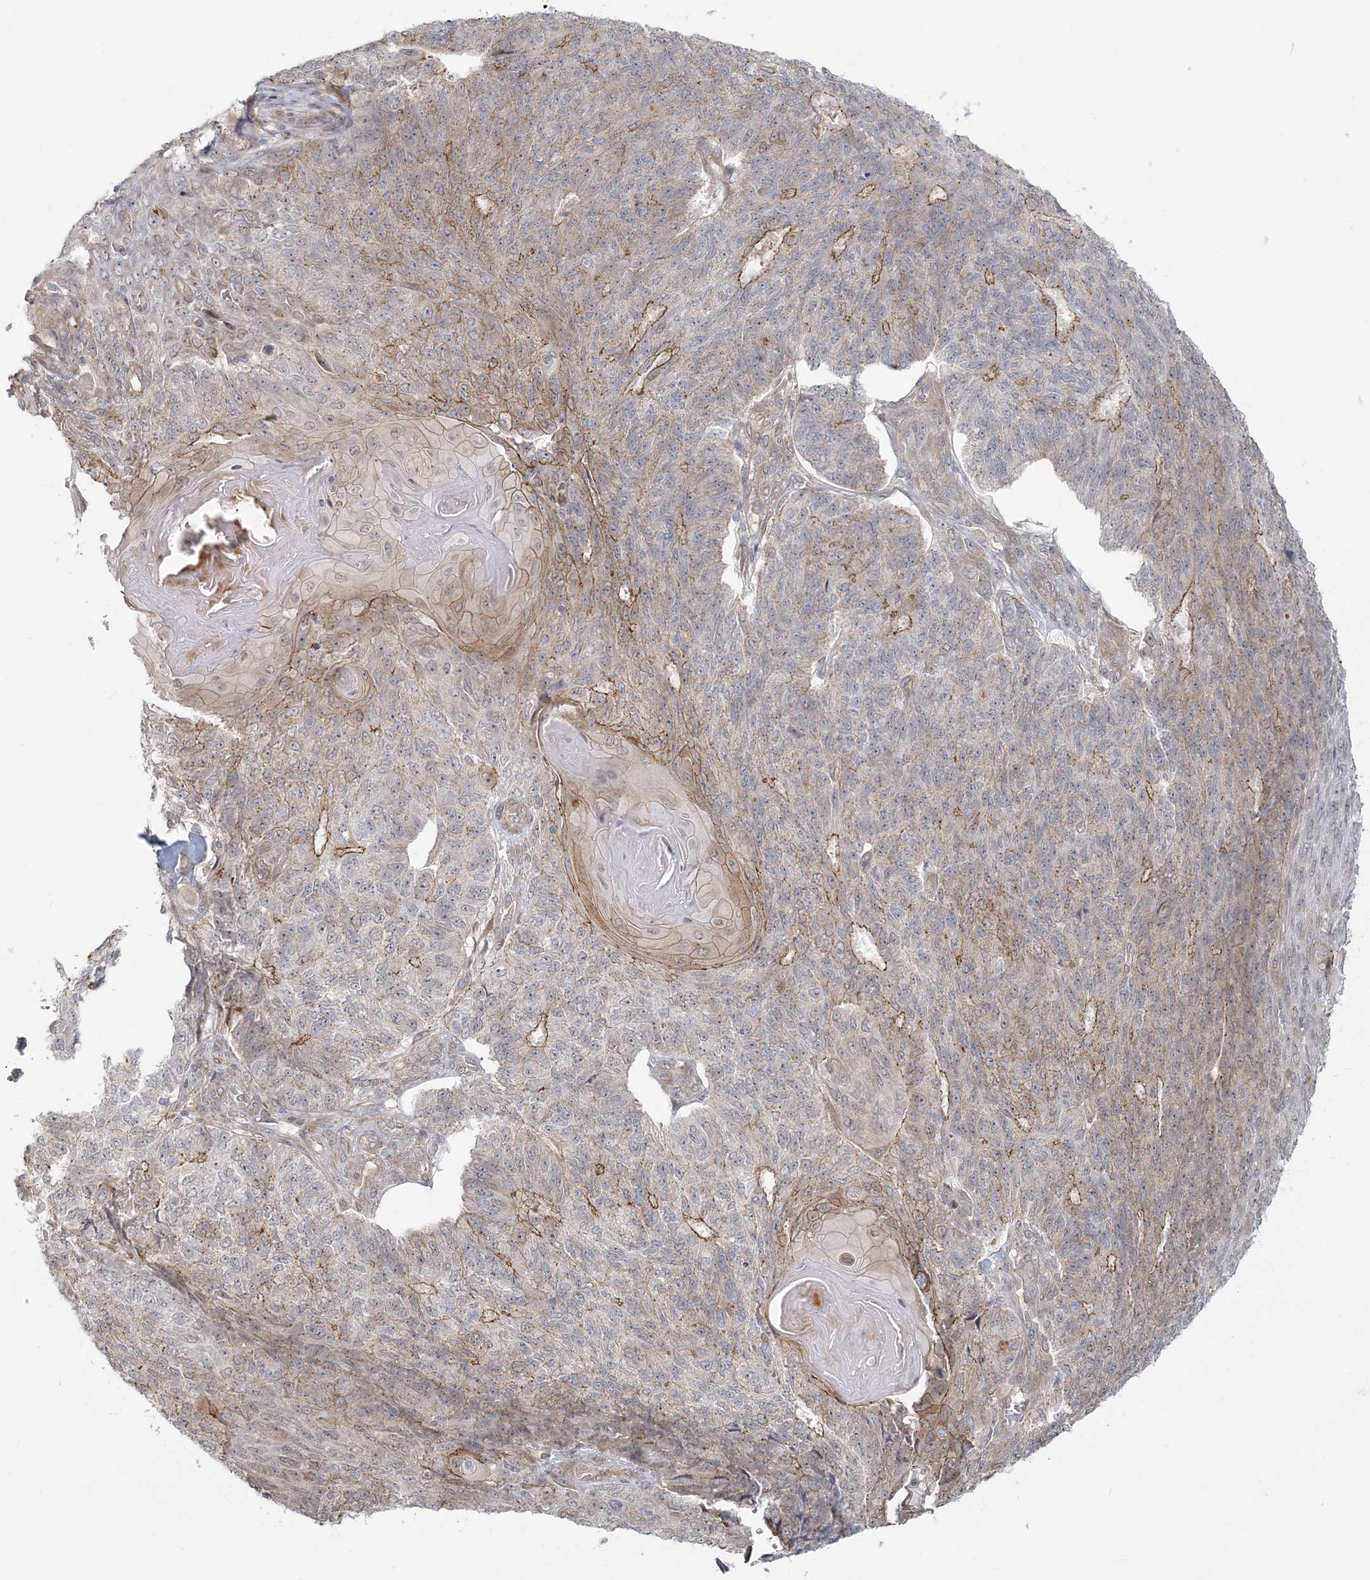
{"staining": {"intensity": "moderate", "quantity": "25%-75%", "location": "cytoplasmic/membranous,nuclear"}, "tissue": "endometrial cancer", "cell_type": "Tumor cells", "image_type": "cancer", "snomed": [{"axis": "morphology", "description": "Adenocarcinoma, NOS"}, {"axis": "topography", "description": "Endometrium"}], "caption": "IHC (DAB) staining of endometrial adenocarcinoma shows moderate cytoplasmic/membranous and nuclear protein expression in about 25%-75% of tumor cells. The protein is stained brown, and the nuclei are stained in blue (DAB (3,3'-diaminobenzidine) IHC with brightfield microscopy, high magnification).", "gene": "SH3PXD2A", "patient": {"sex": "female", "age": 32}}